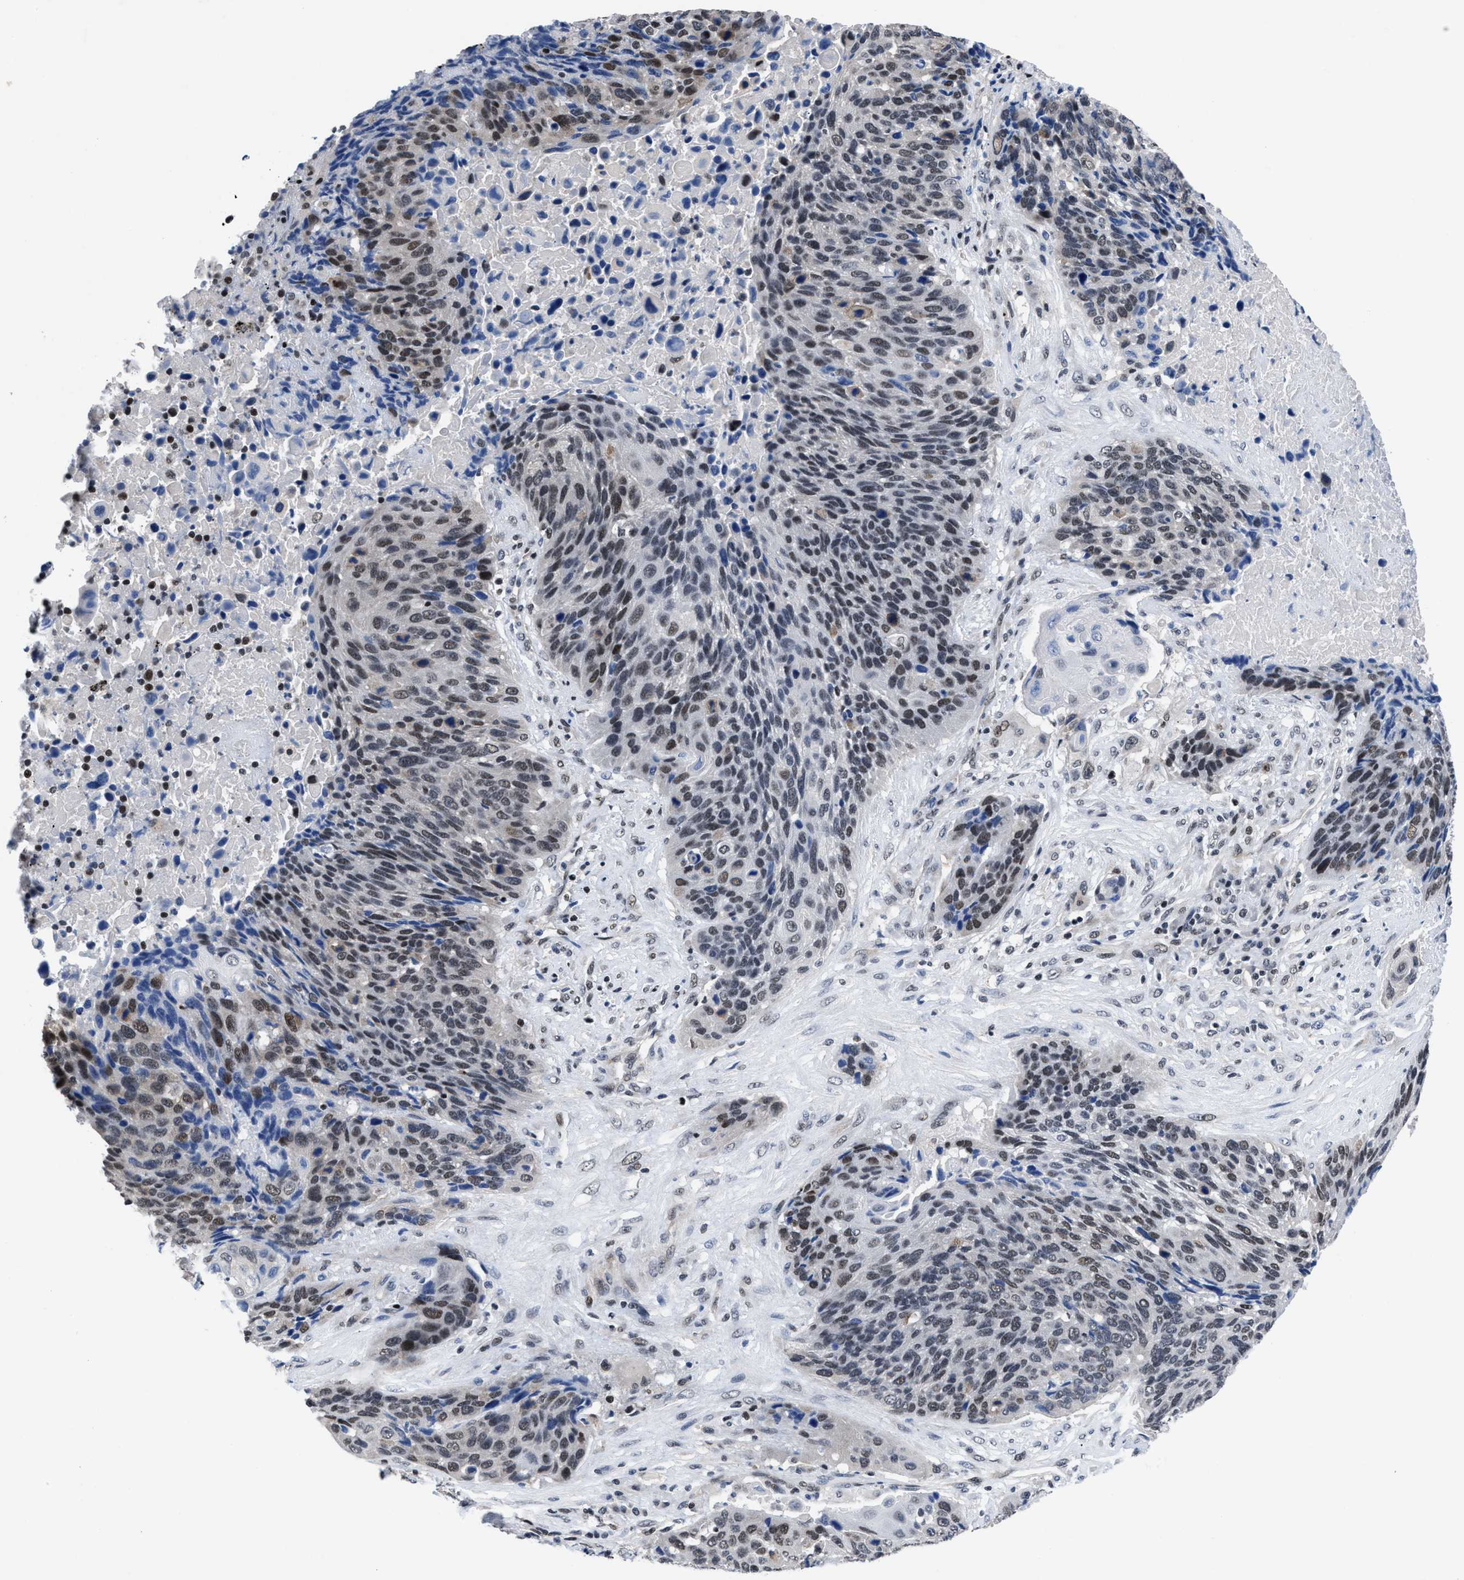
{"staining": {"intensity": "weak", "quantity": ">75%", "location": "nuclear"}, "tissue": "lung cancer", "cell_type": "Tumor cells", "image_type": "cancer", "snomed": [{"axis": "morphology", "description": "Squamous cell carcinoma, NOS"}, {"axis": "topography", "description": "Lung"}], "caption": "The image exhibits a brown stain indicating the presence of a protein in the nuclear of tumor cells in lung squamous cell carcinoma.", "gene": "WDR81", "patient": {"sex": "male", "age": 66}}